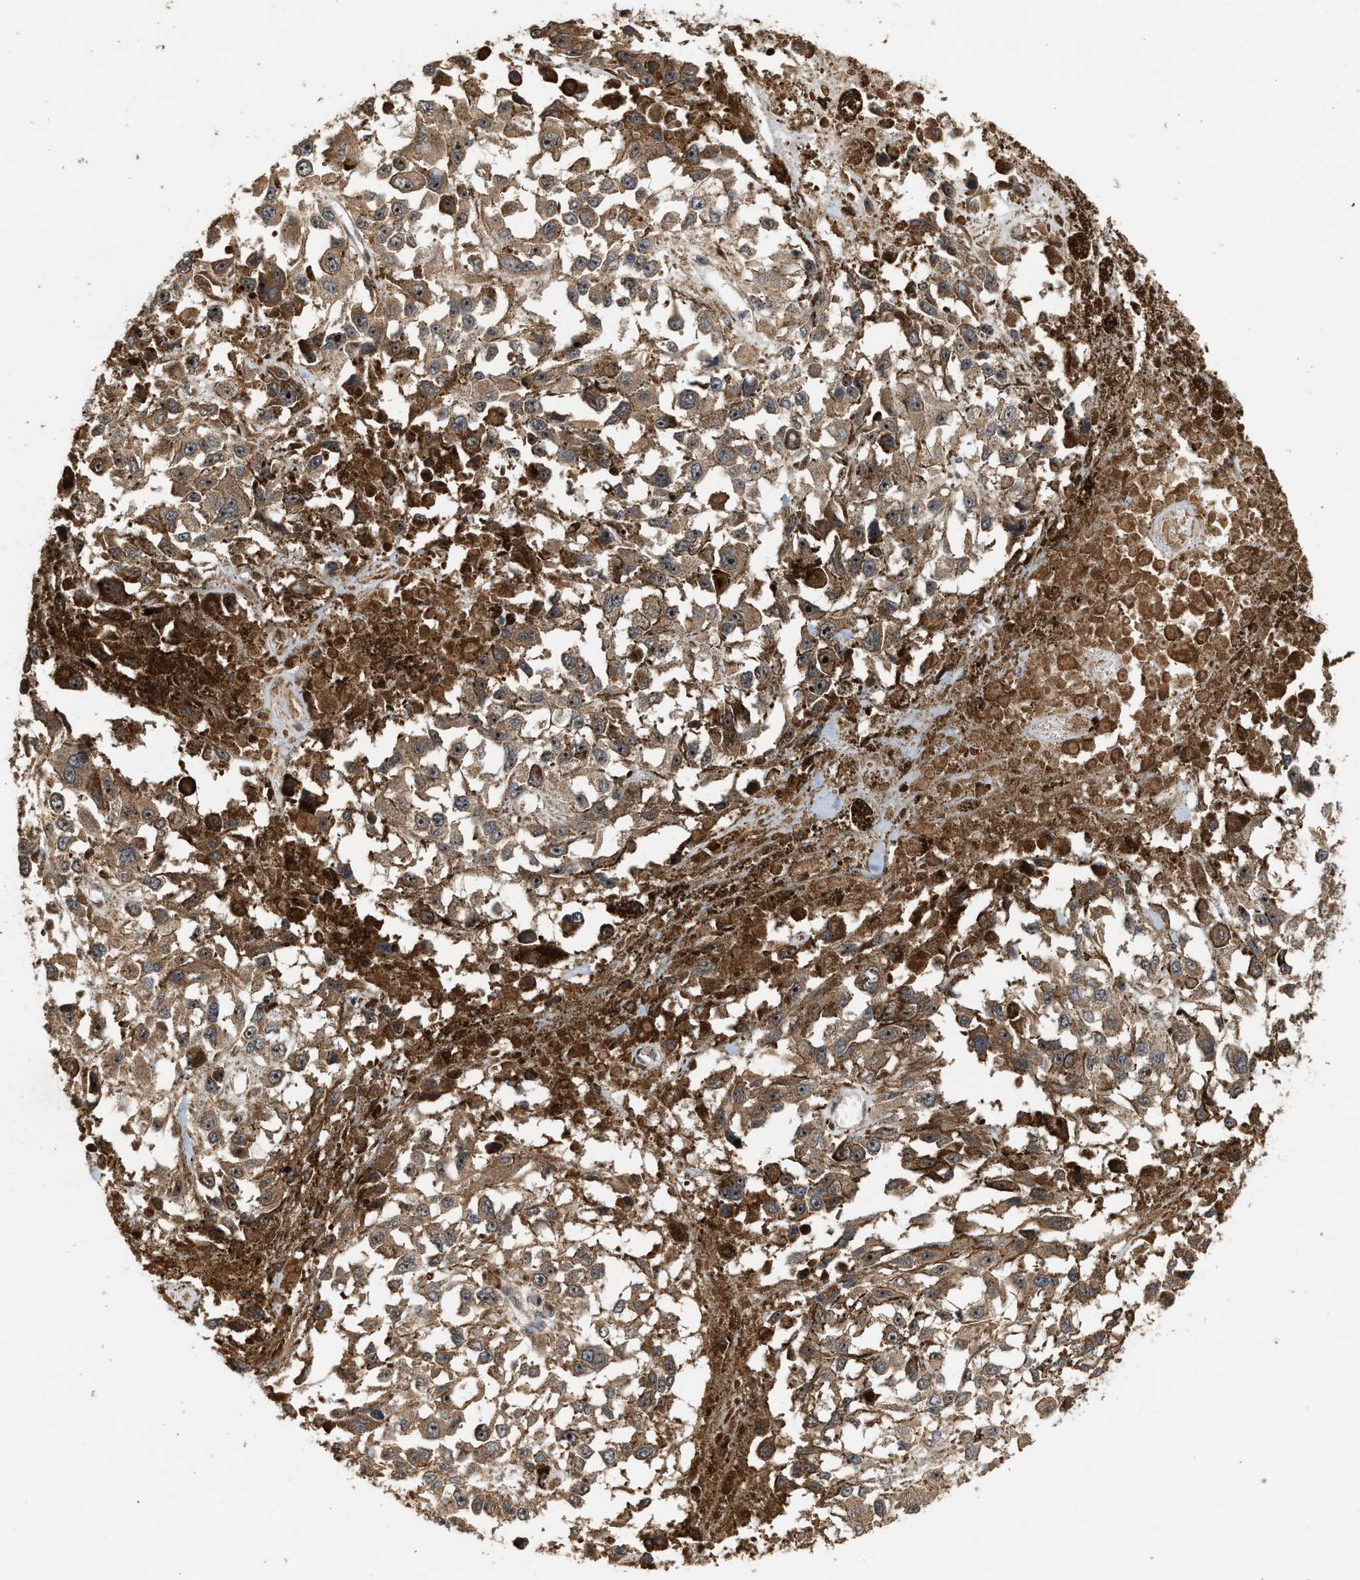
{"staining": {"intensity": "weak", "quantity": ">75%", "location": "cytoplasmic/membranous,nuclear"}, "tissue": "melanoma", "cell_type": "Tumor cells", "image_type": "cancer", "snomed": [{"axis": "morphology", "description": "Malignant melanoma, Metastatic site"}, {"axis": "topography", "description": "Lymph node"}], "caption": "A high-resolution photomicrograph shows IHC staining of malignant melanoma (metastatic site), which demonstrates weak cytoplasmic/membranous and nuclear expression in about >75% of tumor cells.", "gene": "ELP2", "patient": {"sex": "male", "age": 59}}